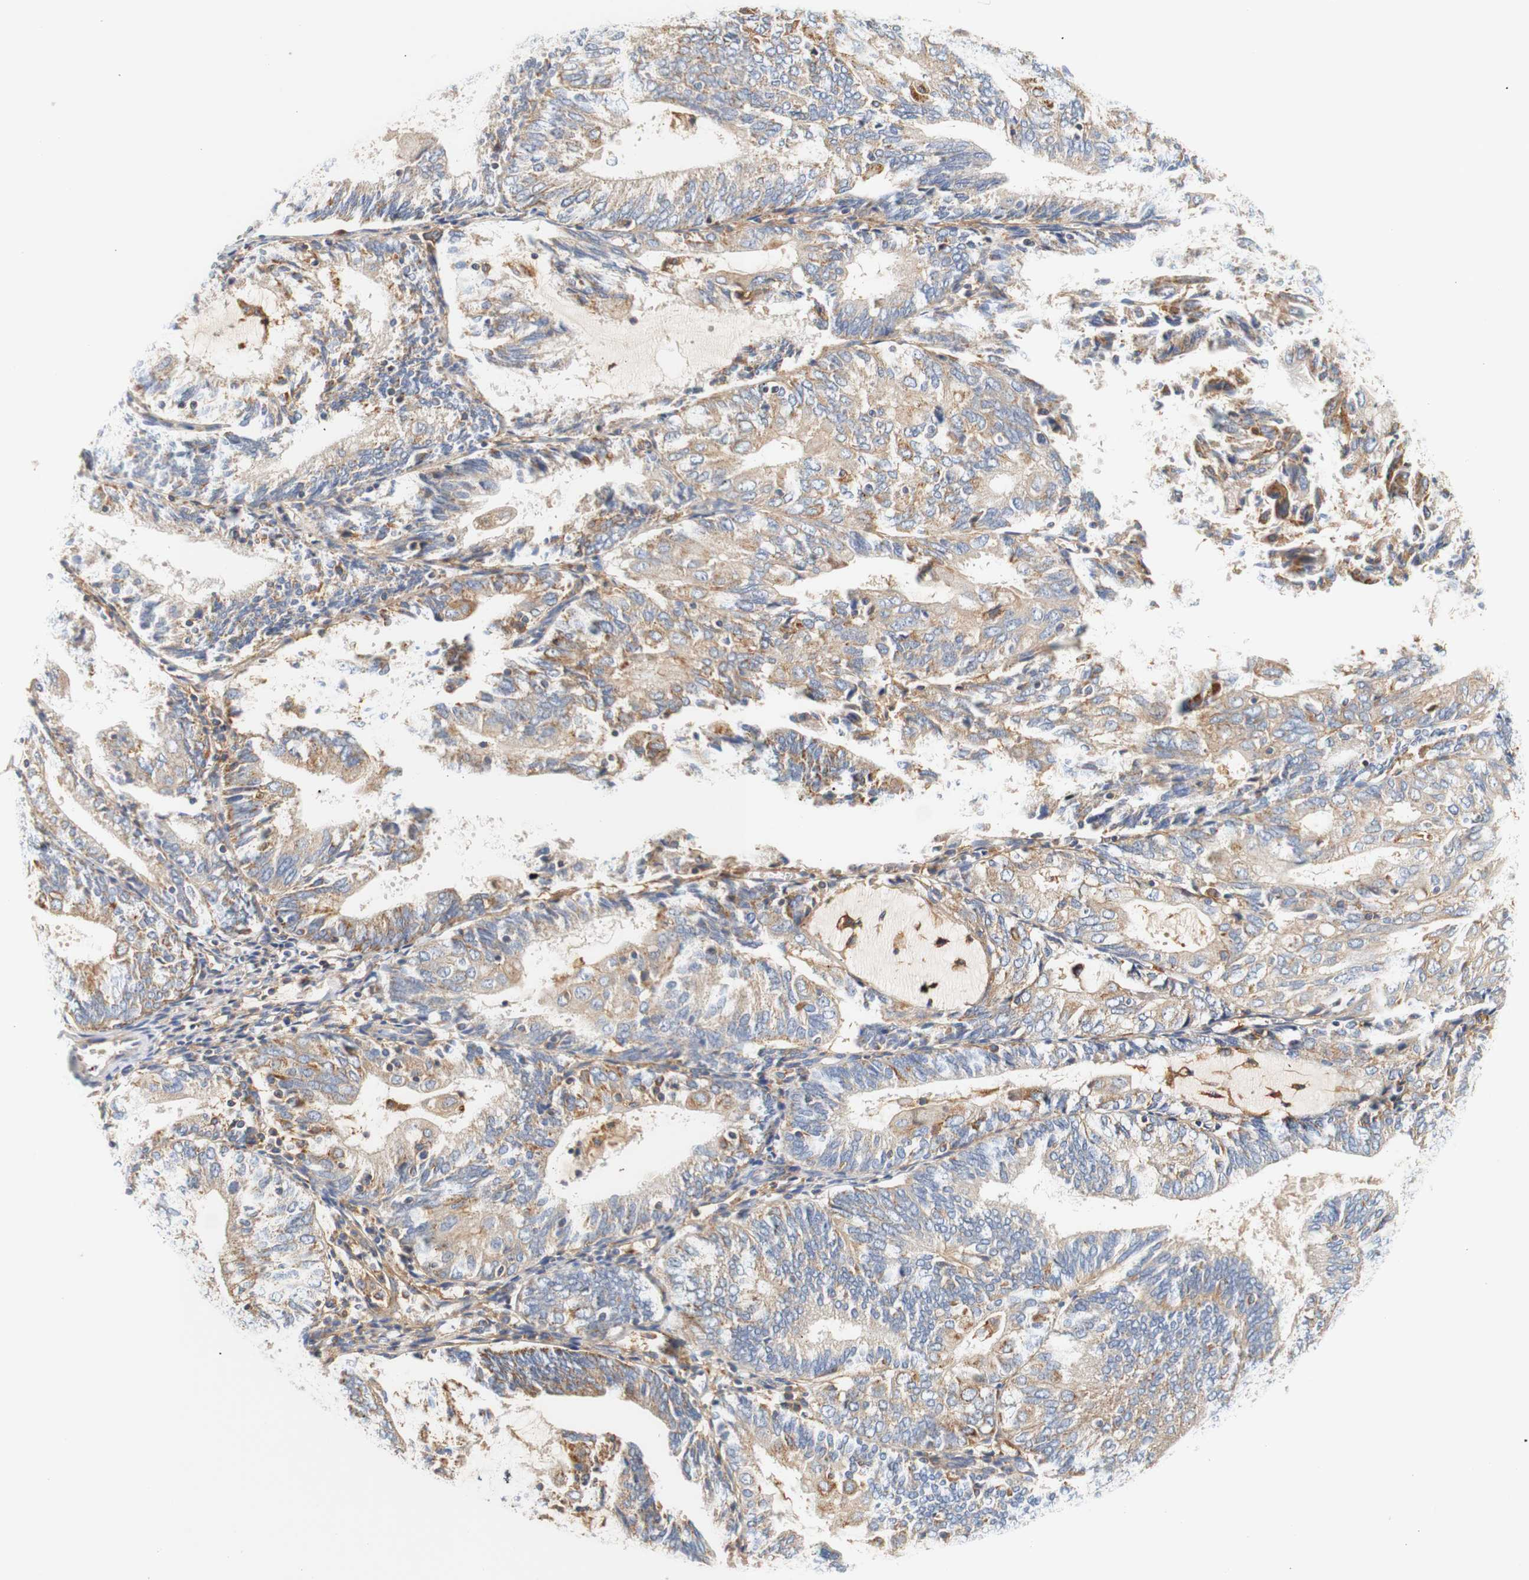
{"staining": {"intensity": "weak", "quantity": ">75%", "location": "cytoplasmic/membranous"}, "tissue": "endometrial cancer", "cell_type": "Tumor cells", "image_type": "cancer", "snomed": [{"axis": "morphology", "description": "Adenocarcinoma, NOS"}, {"axis": "topography", "description": "Endometrium"}], "caption": "Brown immunohistochemical staining in endometrial cancer reveals weak cytoplasmic/membranous positivity in about >75% of tumor cells.", "gene": "PCDH7", "patient": {"sex": "female", "age": 81}}